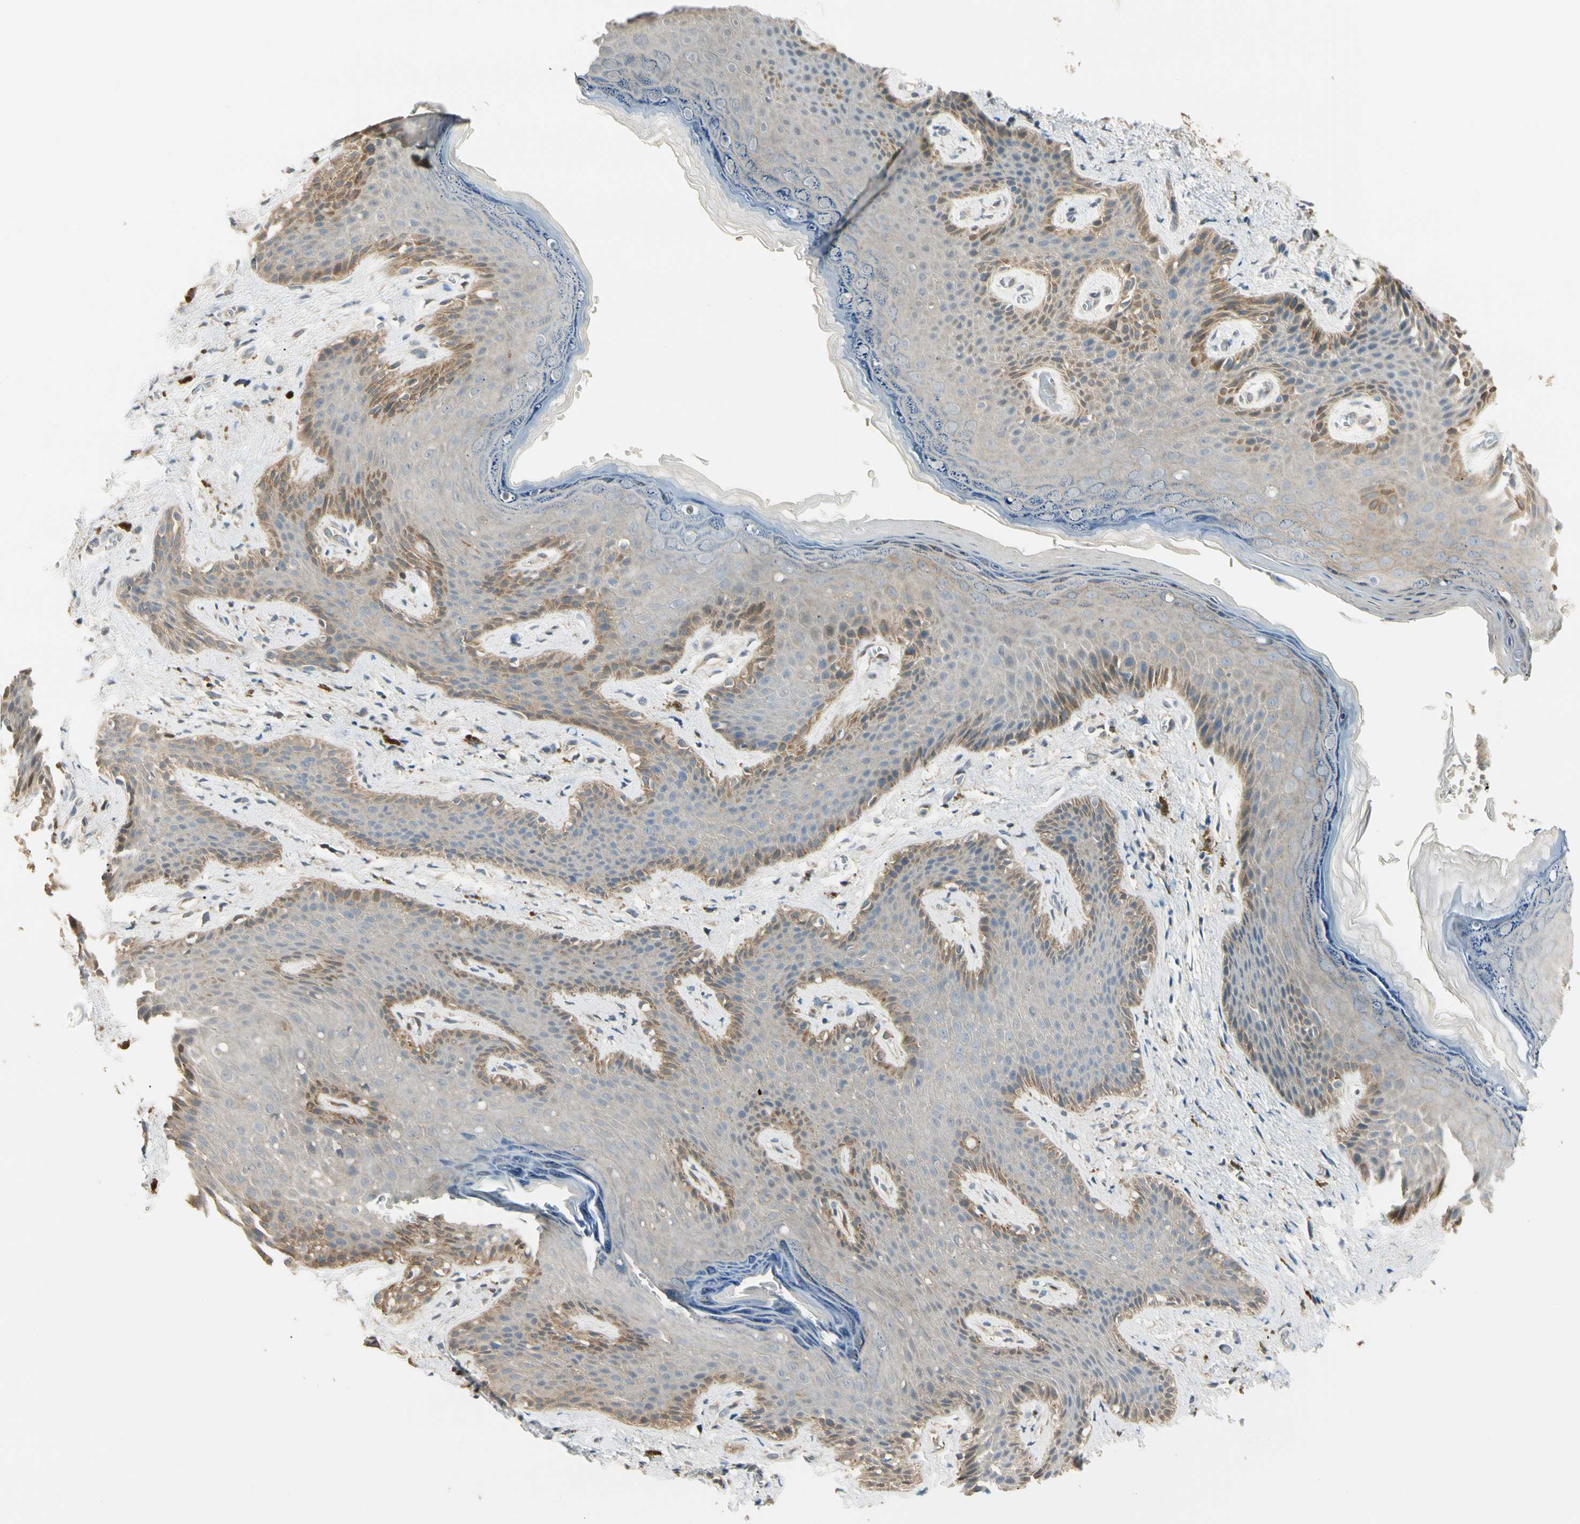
{"staining": {"intensity": "moderate", "quantity": "25%-75%", "location": "cytoplasmic/membranous"}, "tissue": "skin", "cell_type": "Epidermal cells", "image_type": "normal", "snomed": [{"axis": "morphology", "description": "Normal tissue, NOS"}, {"axis": "topography", "description": "Anal"}], "caption": "IHC micrograph of unremarkable skin: human skin stained using immunohistochemistry (IHC) demonstrates medium levels of moderate protein expression localized specifically in the cytoplasmic/membranous of epidermal cells, appearing as a cytoplasmic/membranous brown color.", "gene": "P3H2", "patient": {"sex": "female", "age": 46}}